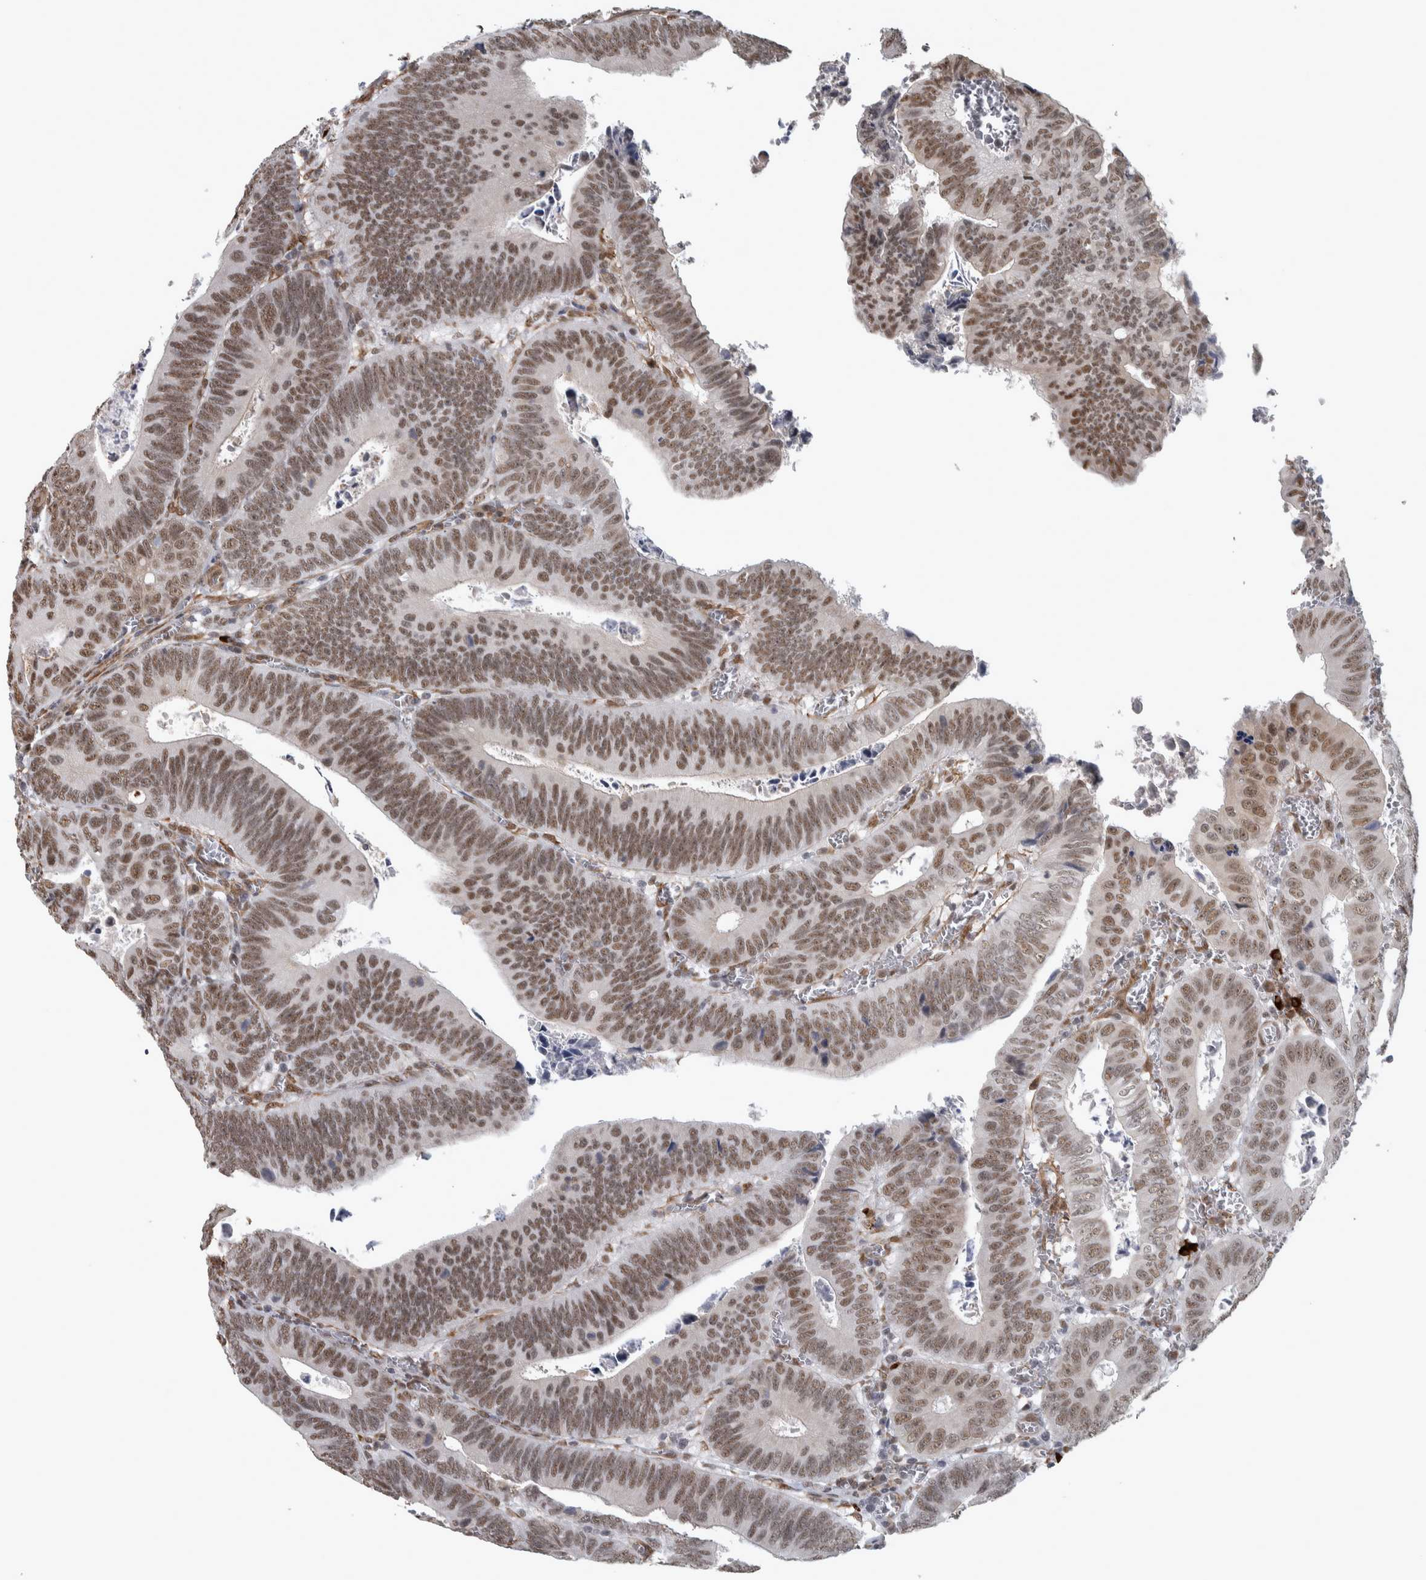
{"staining": {"intensity": "moderate", "quantity": ">75%", "location": "nuclear"}, "tissue": "colorectal cancer", "cell_type": "Tumor cells", "image_type": "cancer", "snomed": [{"axis": "morphology", "description": "Inflammation, NOS"}, {"axis": "morphology", "description": "Adenocarcinoma, NOS"}, {"axis": "topography", "description": "Colon"}], "caption": "Human colorectal cancer stained with a brown dye exhibits moderate nuclear positive expression in approximately >75% of tumor cells.", "gene": "DDX42", "patient": {"sex": "male", "age": 72}}